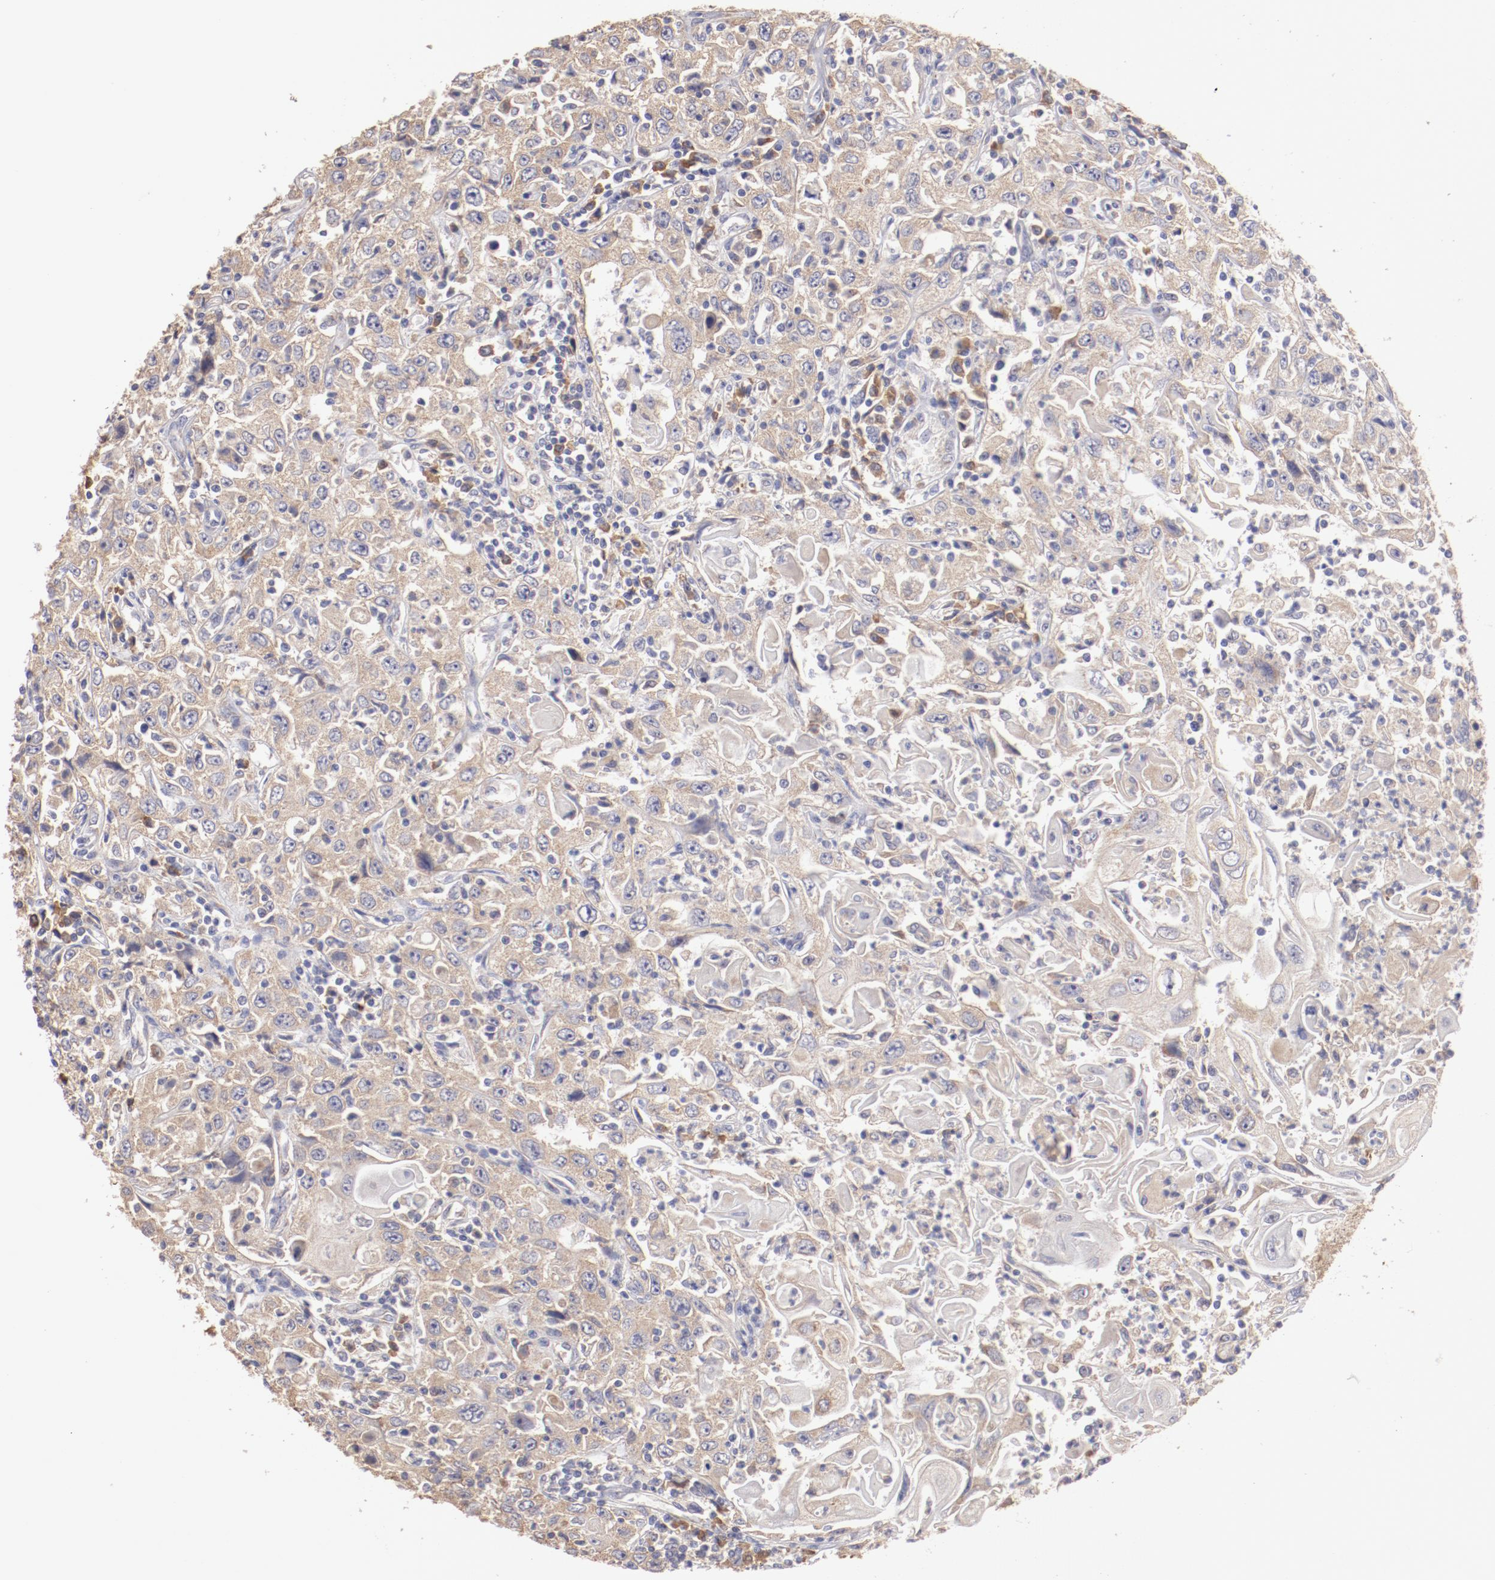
{"staining": {"intensity": "moderate", "quantity": "<25%", "location": "cytoplasmic/membranous"}, "tissue": "head and neck cancer", "cell_type": "Tumor cells", "image_type": "cancer", "snomed": [{"axis": "morphology", "description": "Squamous cell carcinoma, NOS"}, {"axis": "topography", "description": "Oral tissue"}, {"axis": "topography", "description": "Head-Neck"}], "caption": "Immunohistochemical staining of human head and neck squamous cell carcinoma reveals low levels of moderate cytoplasmic/membranous positivity in approximately <25% of tumor cells.", "gene": "ENTPD5", "patient": {"sex": "female", "age": 76}}